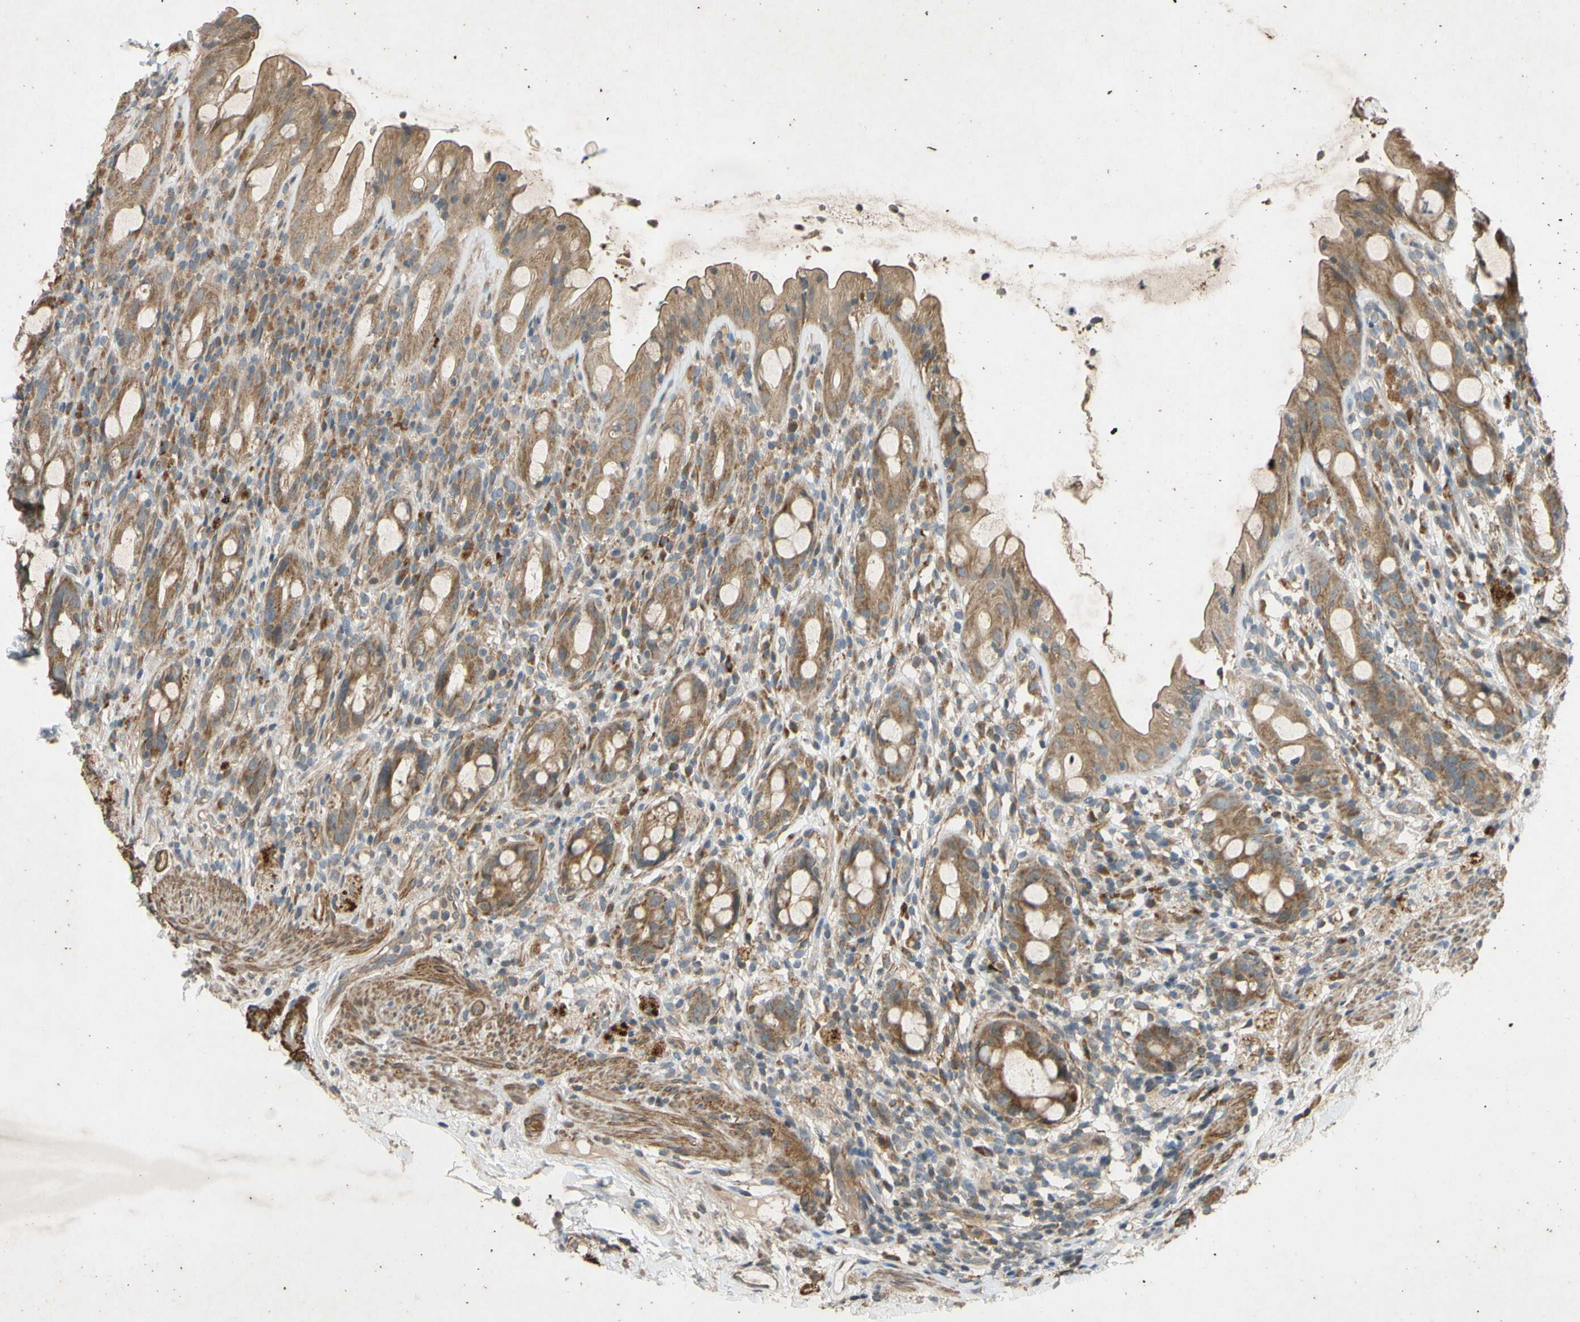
{"staining": {"intensity": "moderate", "quantity": ">75%", "location": "cytoplasmic/membranous"}, "tissue": "rectum", "cell_type": "Glandular cells", "image_type": "normal", "snomed": [{"axis": "morphology", "description": "Normal tissue, NOS"}, {"axis": "topography", "description": "Rectum"}], "caption": "IHC of unremarkable human rectum demonstrates medium levels of moderate cytoplasmic/membranous expression in approximately >75% of glandular cells. (brown staining indicates protein expression, while blue staining denotes nuclei).", "gene": "PARD6A", "patient": {"sex": "male", "age": 44}}